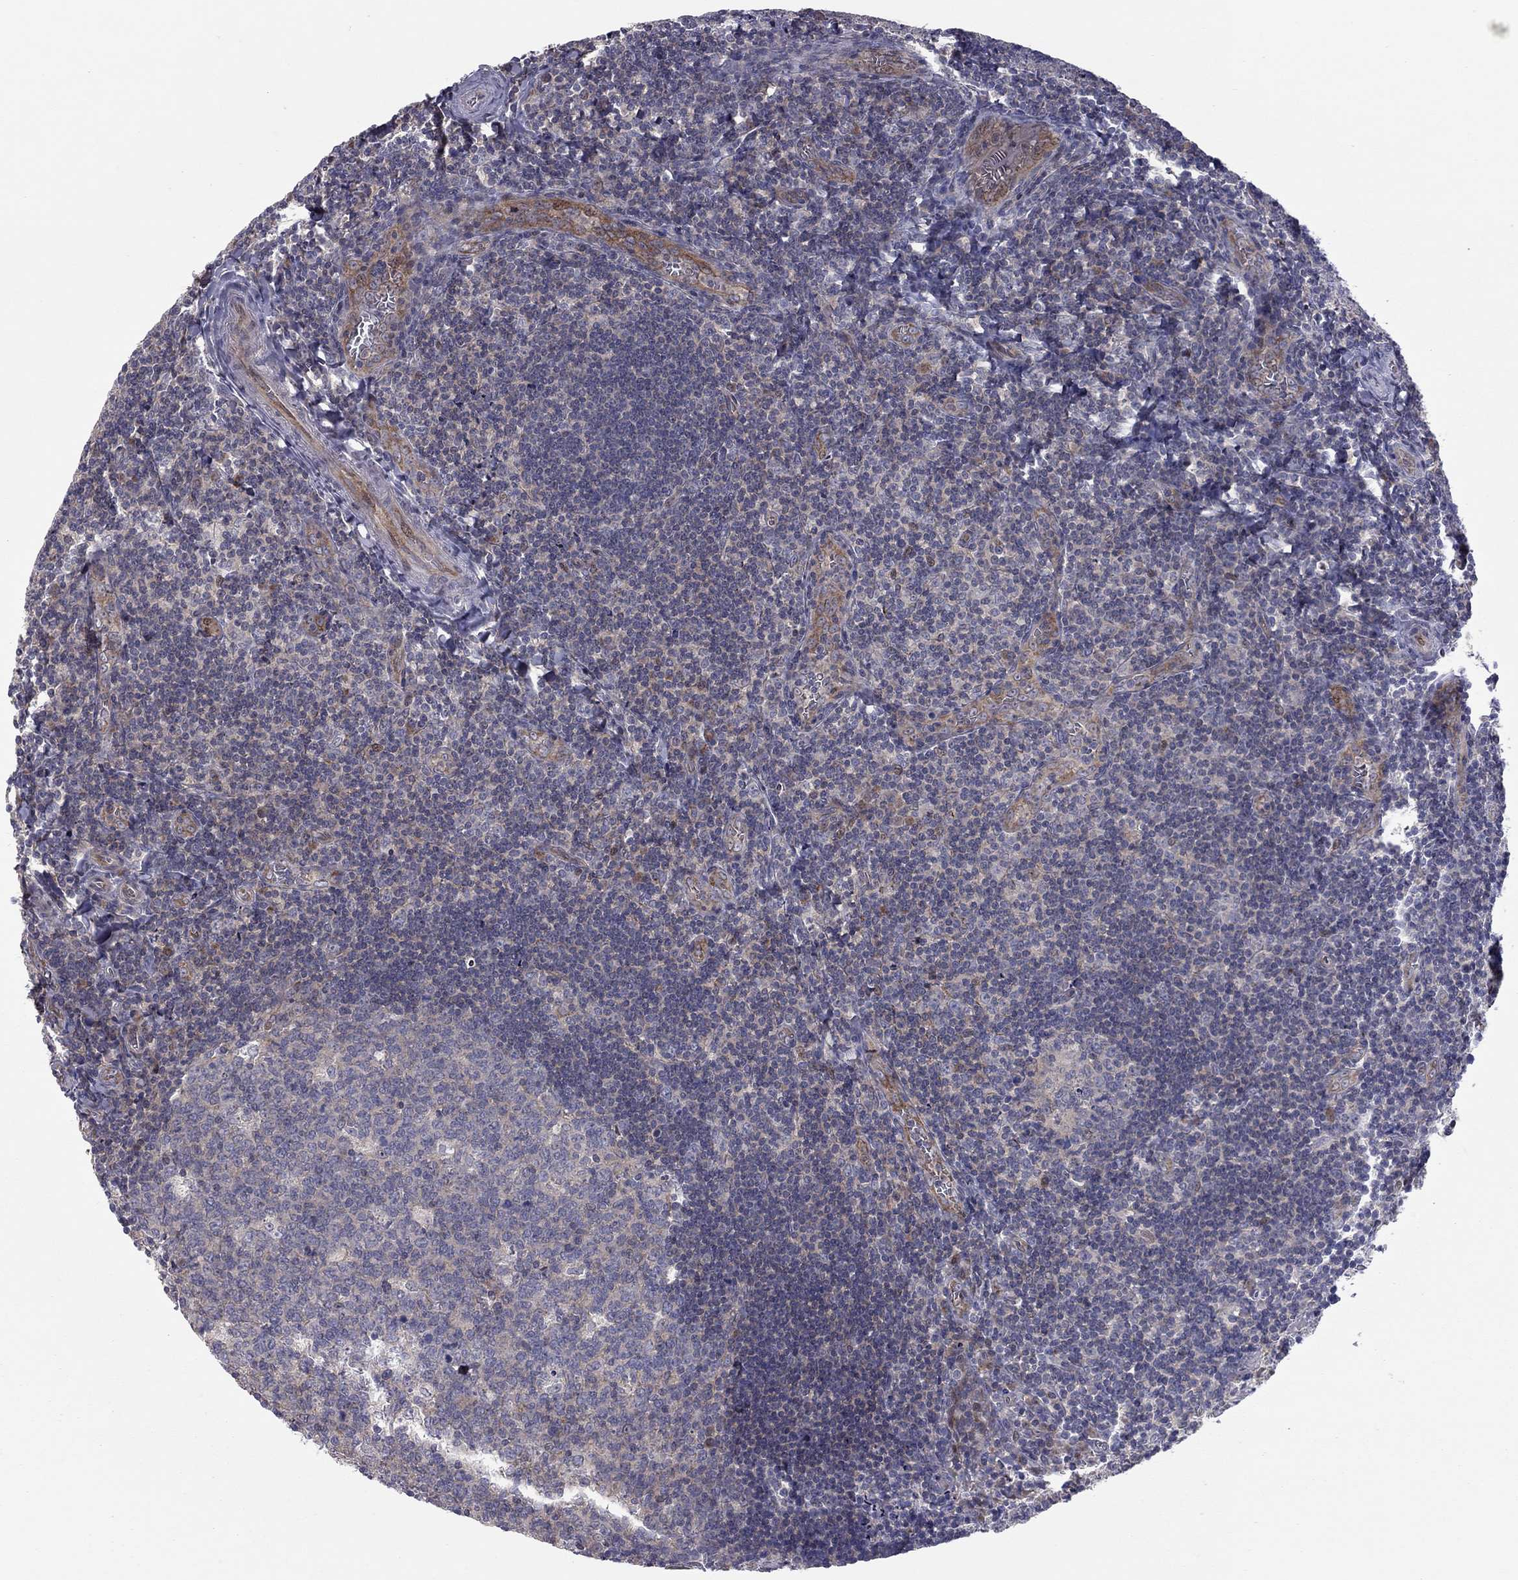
{"staining": {"intensity": "moderate", "quantity": "<25%", "location": "nuclear"}, "tissue": "tonsil", "cell_type": "Germinal center cells", "image_type": "normal", "snomed": [{"axis": "morphology", "description": "Normal tissue, NOS"}, {"axis": "morphology", "description": "Inflammation, NOS"}, {"axis": "topography", "description": "Tonsil"}], "caption": "Brown immunohistochemical staining in unremarkable human tonsil exhibits moderate nuclear positivity in about <25% of germinal center cells.", "gene": "DUSP7", "patient": {"sex": "female", "age": 31}}